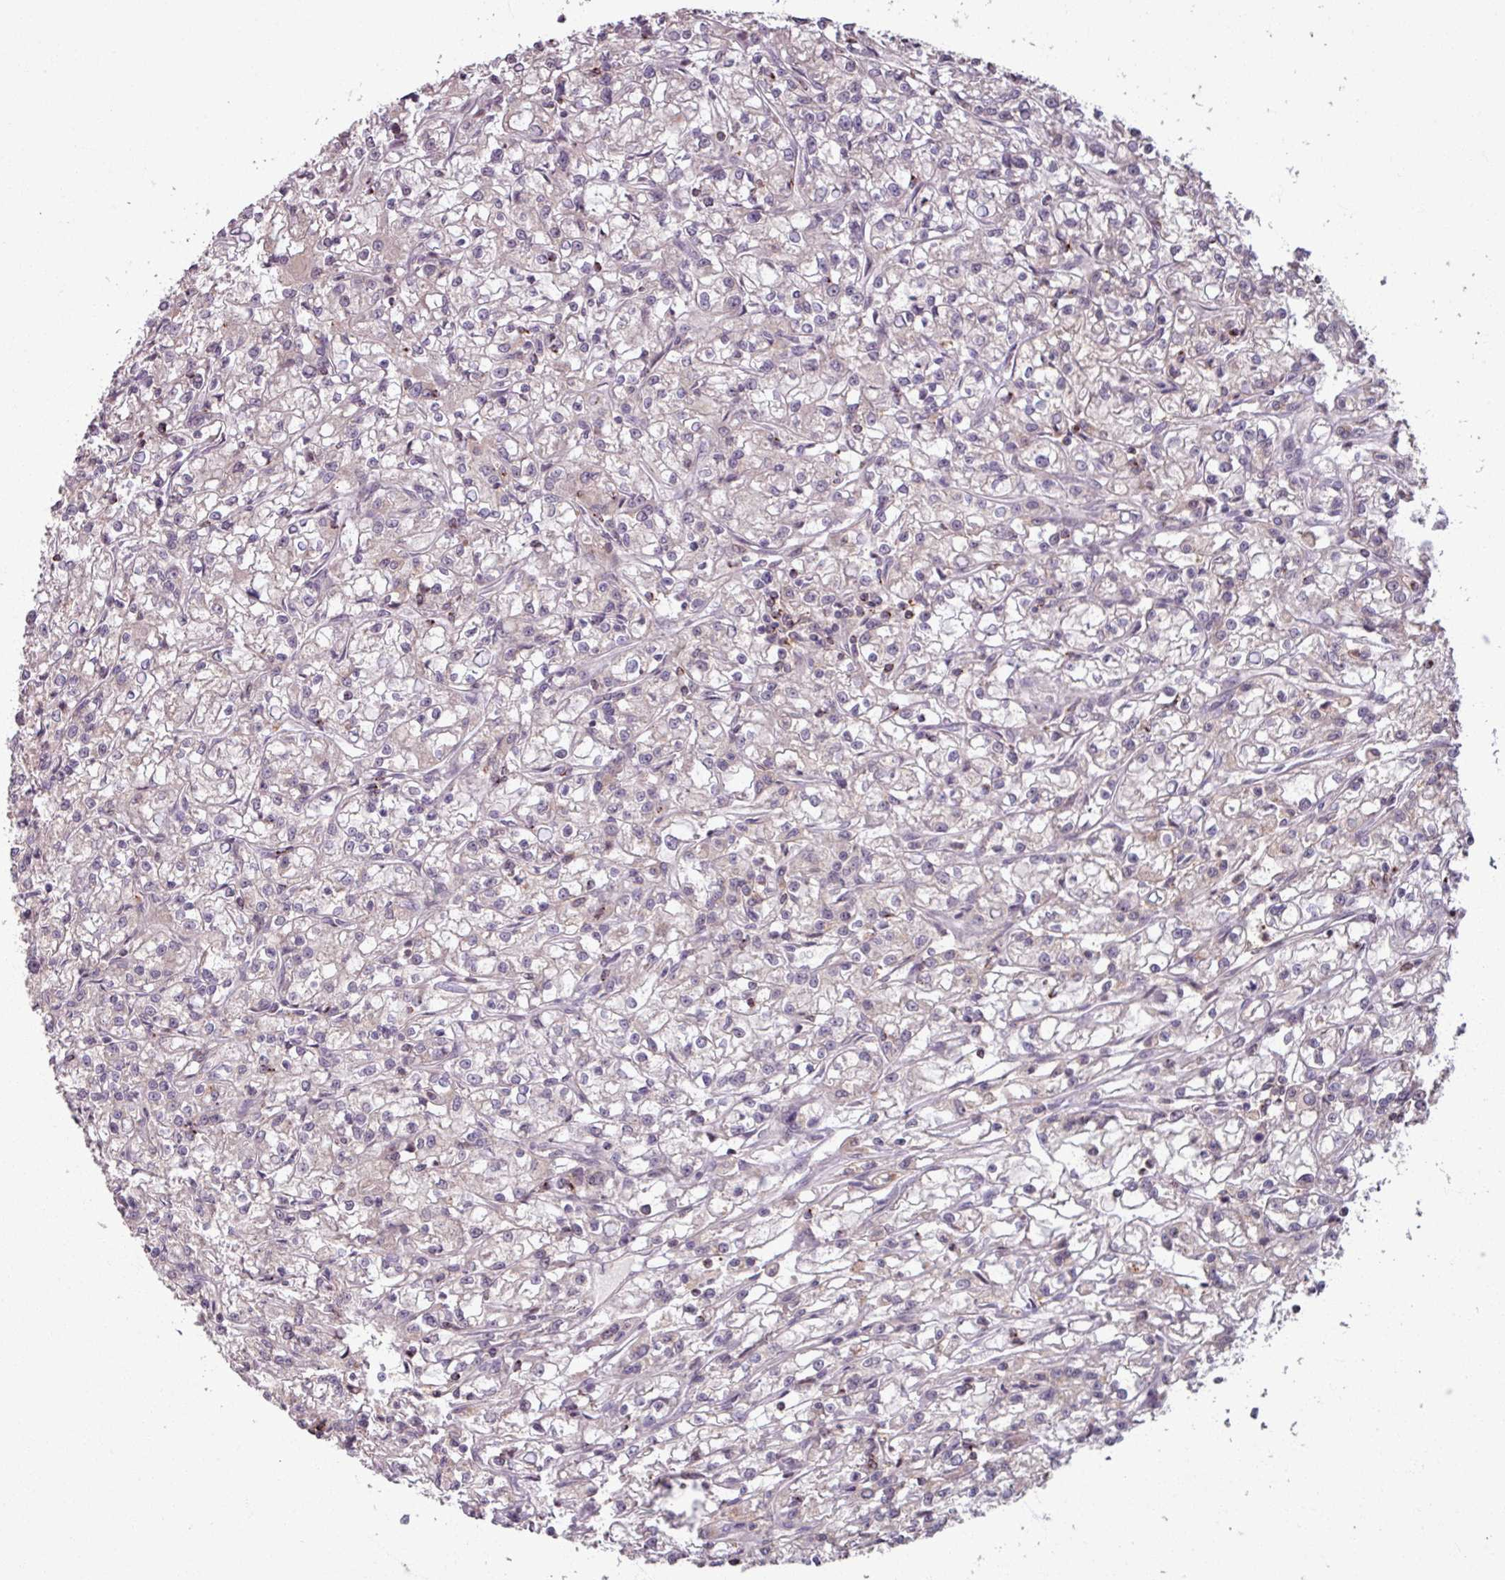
{"staining": {"intensity": "negative", "quantity": "none", "location": "none"}, "tissue": "renal cancer", "cell_type": "Tumor cells", "image_type": "cancer", "snomed": [{"axis": "morphology", "description": "Adenocarcinoma, NOS"}, {"axis": "topography", "description": "Kidney"}], "caption": "An image of human renal cancer (adenocarcinoma) is negative for staining in tumor cells. Nuclei are stained in blue.", "gene": "OR6B1", "patient": {"sex": "female", "age": 59}}